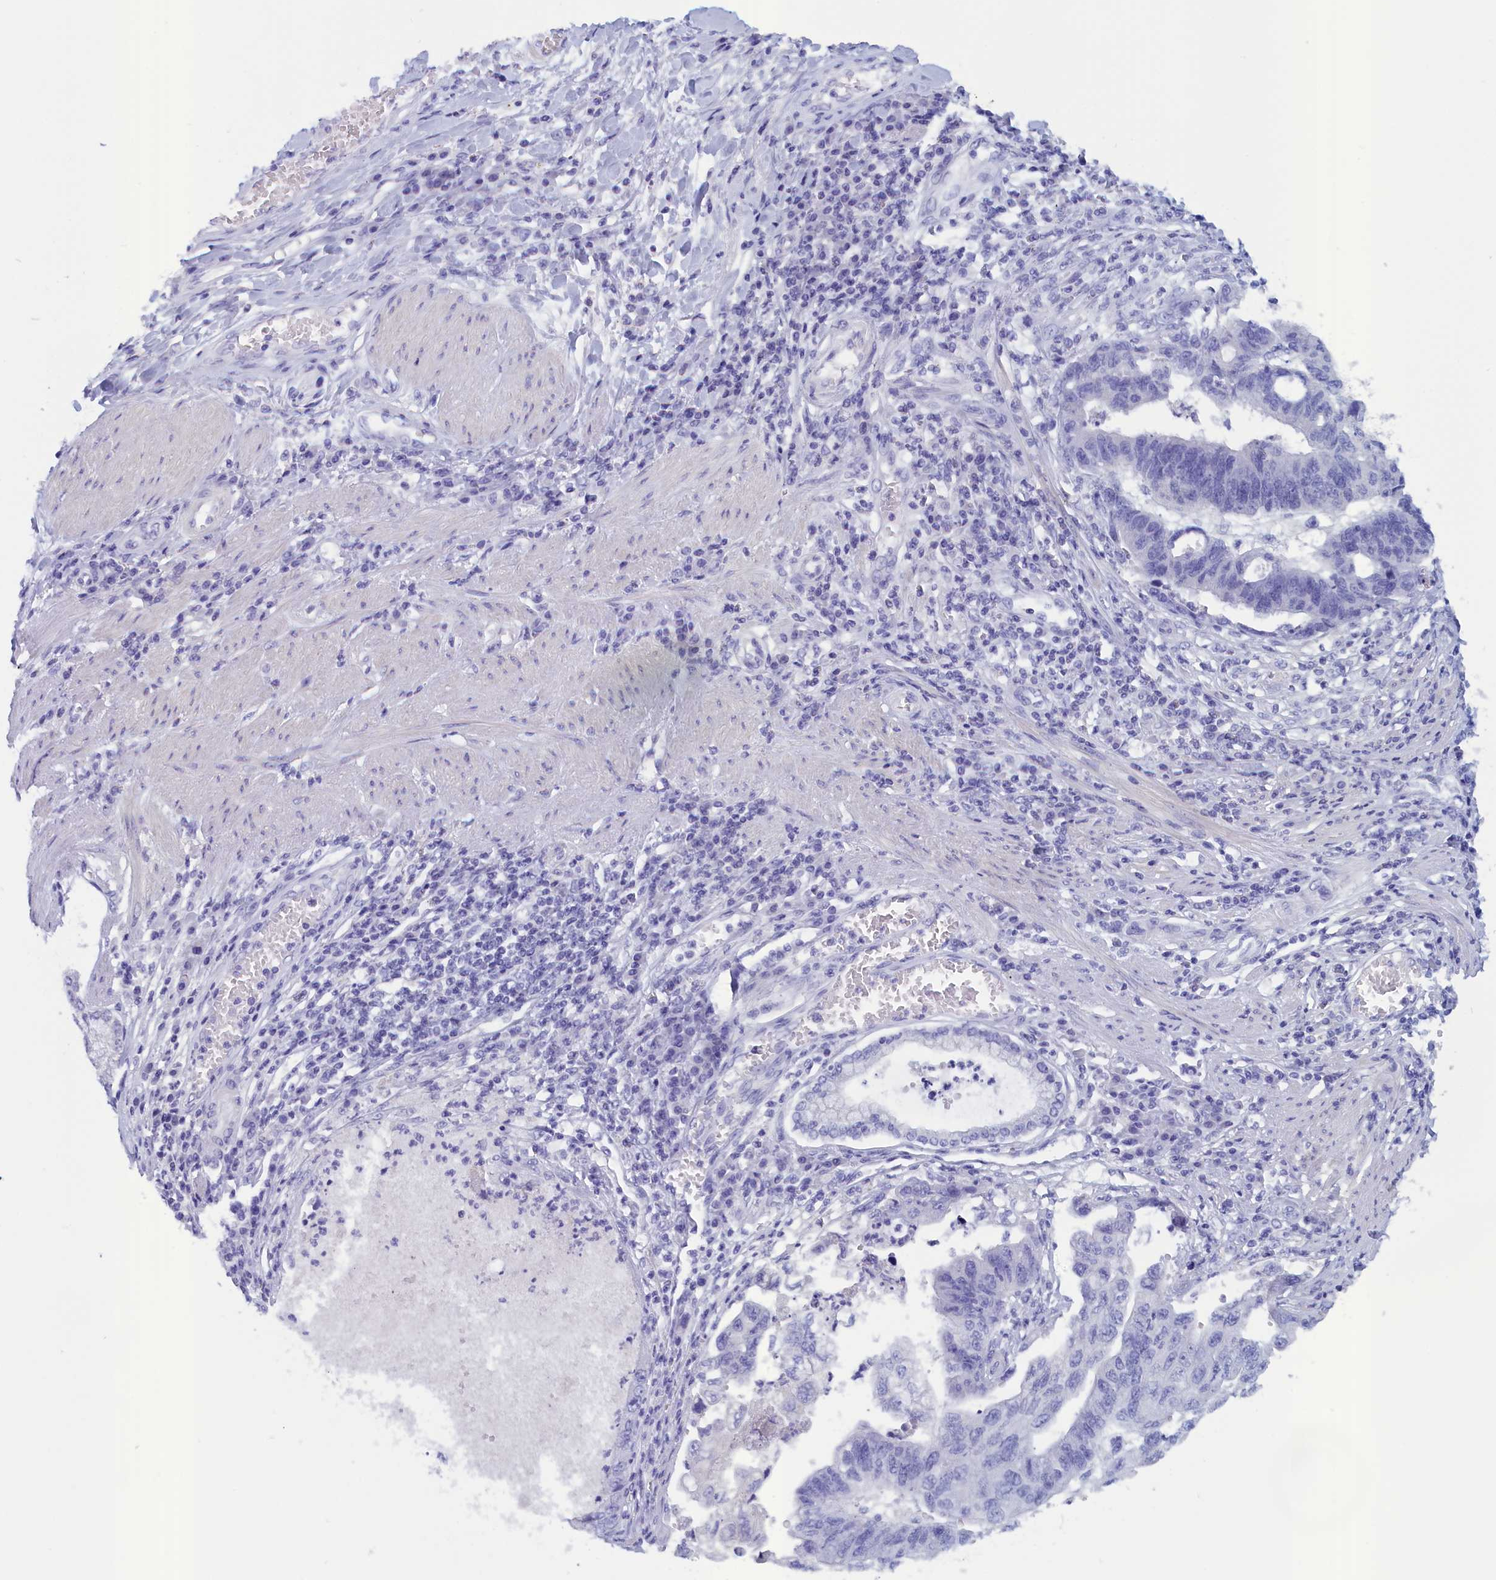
{"staining": {"intensity": "negative", "quantity": "none", "location": "none"}, "tissue": "stomach cancer", "cell_type": "Tumor cells", "image_type": "cancer", "snomed": [{"axis": "morphology", "description": "Adenocarcinoma, NOS"}, {"axis": "topography", "description": "Stomach"}], "caption": "Immunohistochemical staining of stomach cancer shows no significant expression in tumor cells.", "gene": "ANKRD2", "patient": {"sex": "male", "age": 59}}